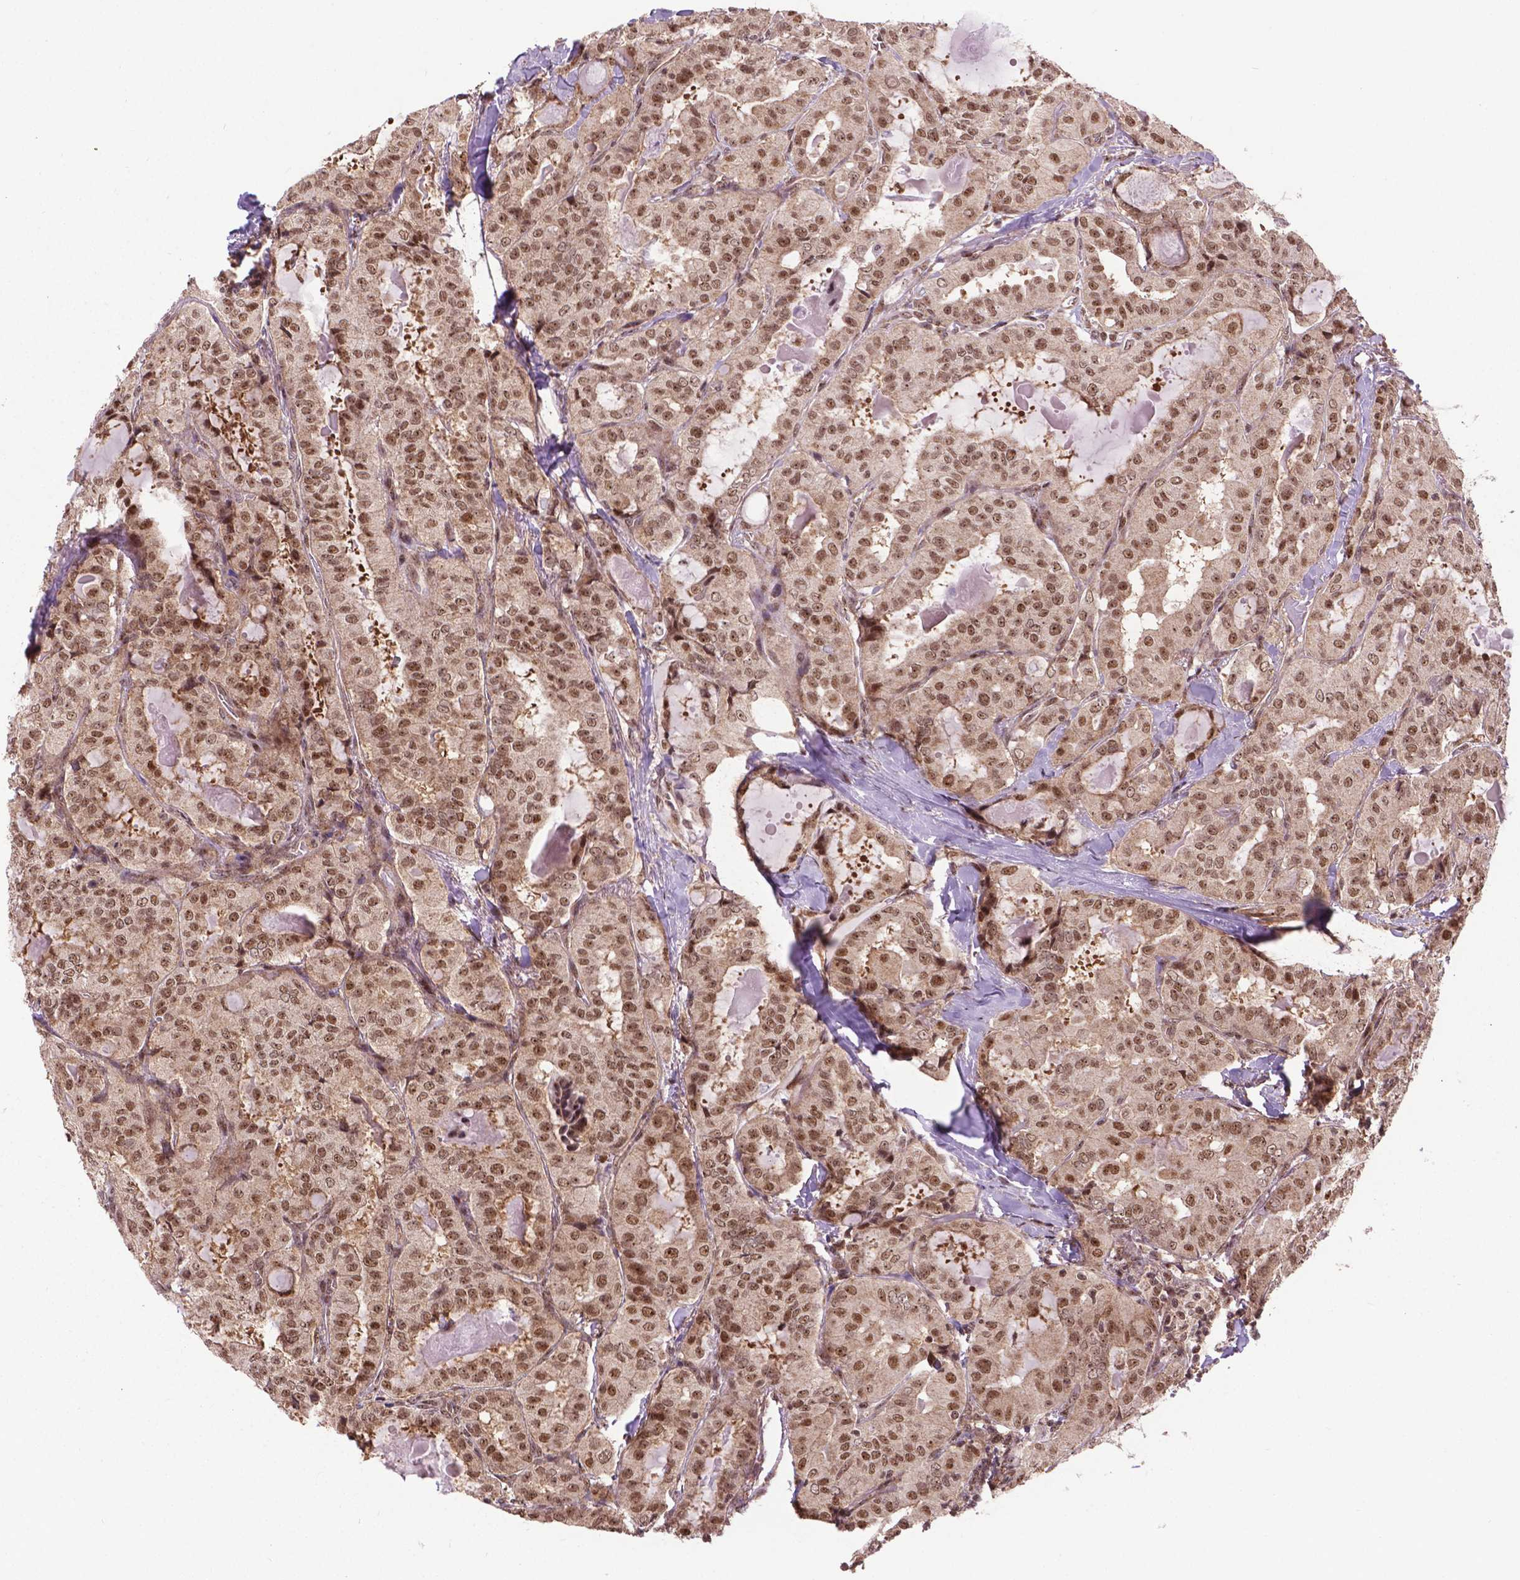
{"staining": {"intensity": "moderate", "quantity": ">75%", "location": "nuclear"}, "tissue": "thyroid cancer", "cell_type": "Tumor cells", "image_type": "cancer", "snomed": [{"axis": "morphology", "description": "Papillary adenocarcinoma, NOS"}, {"axis": "topography", "description": "Thyroid gland"}], "caption": "Moderate nuclear expression is seen in approximately >75% of tumor cells in thyroid papillary adenocarcinoma.", "gene": "CSNK2A1", "patient": {"sex": "female", "age": 41}}